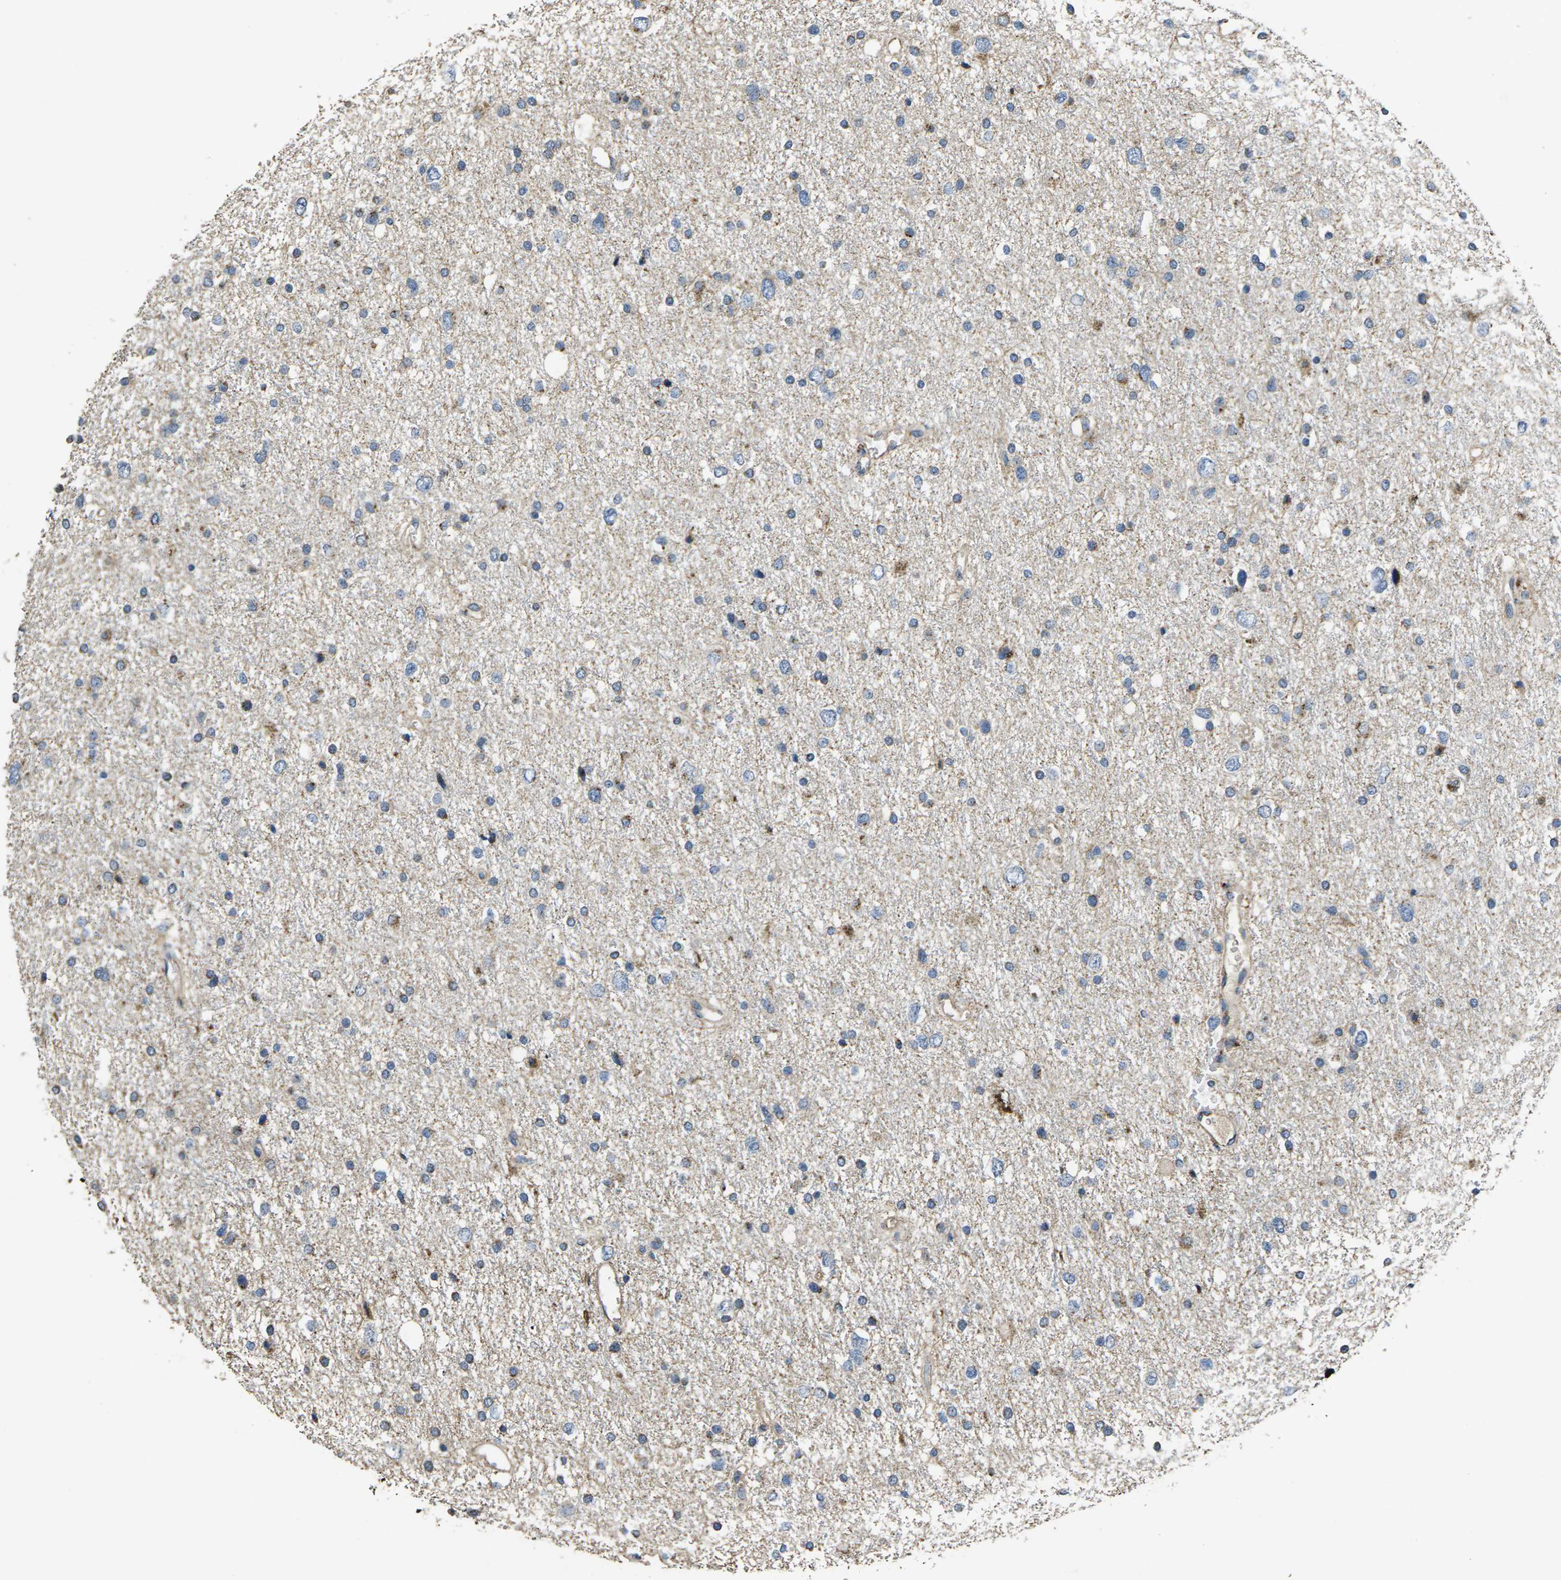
{"staining": {"intensity": "weak", "quantity": "<25%", "location": "cytoplasmic/membranous"}, "tissue": "glioma", "cell_type": "Tumor cells", "image_type": "cancer", "snomed": [{"axis": "morphology", "description": "Glioma, malignant, Low grade"}, {"axis": "topography", "description": "Brain"}], "caption": "An image of human glioma is negative for staining in tumor cells. (DAB (3,3'-diaminobenzidine) immunohistochemistry (IHC) visualized using brightfield microscopy, high magnification).", "gene": "B4GAT1", "patient": {"sex": "female", "age": 37}}